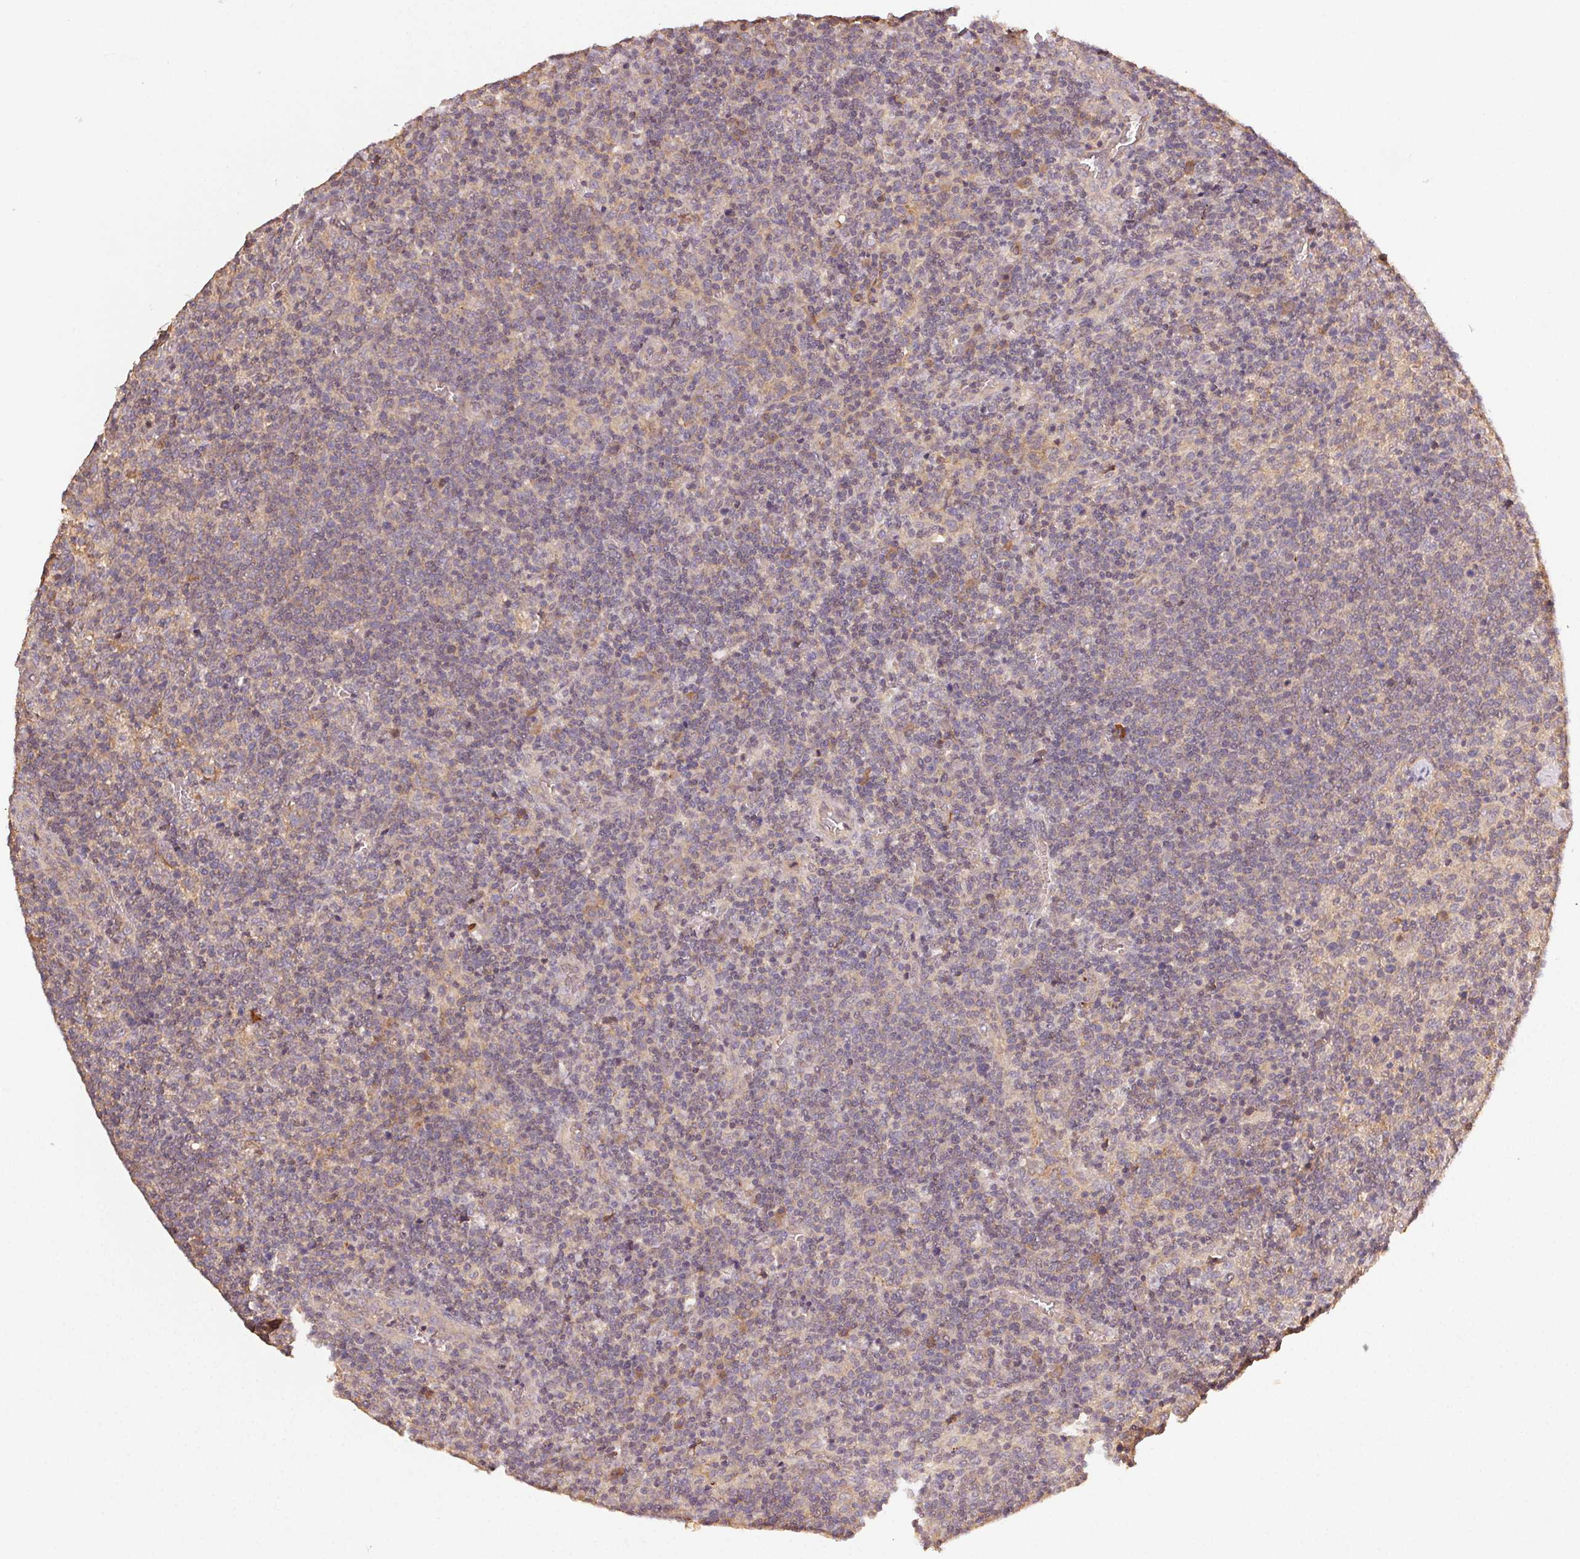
{"staining": {"intensity": "weak", "quantity": "<25%", "location": "cytoplasmic/membranous"}, "tissue": "lymphoma", "cell_type": "Tumor cells", "image_type": "cancer", "snomed": [{"axis": "morphology", "description": "Malignant lymphoma, non-Hodgkin's type, High grade"}, {"axis": "topography", "description": "Lymph node"}], "caption": "Immunohistochemistry (IHC) of malignant lymphoma, non-Hodgkin's type (high-grade) shows no staining in tumor cells. The staining is performed using DAB (3,3'-diaminobenzidine) brown chromogen with nuclei counter-stained in using hematoxylin.", "gene": "RALA", "patient": {"sex": "male", "age": 61}}